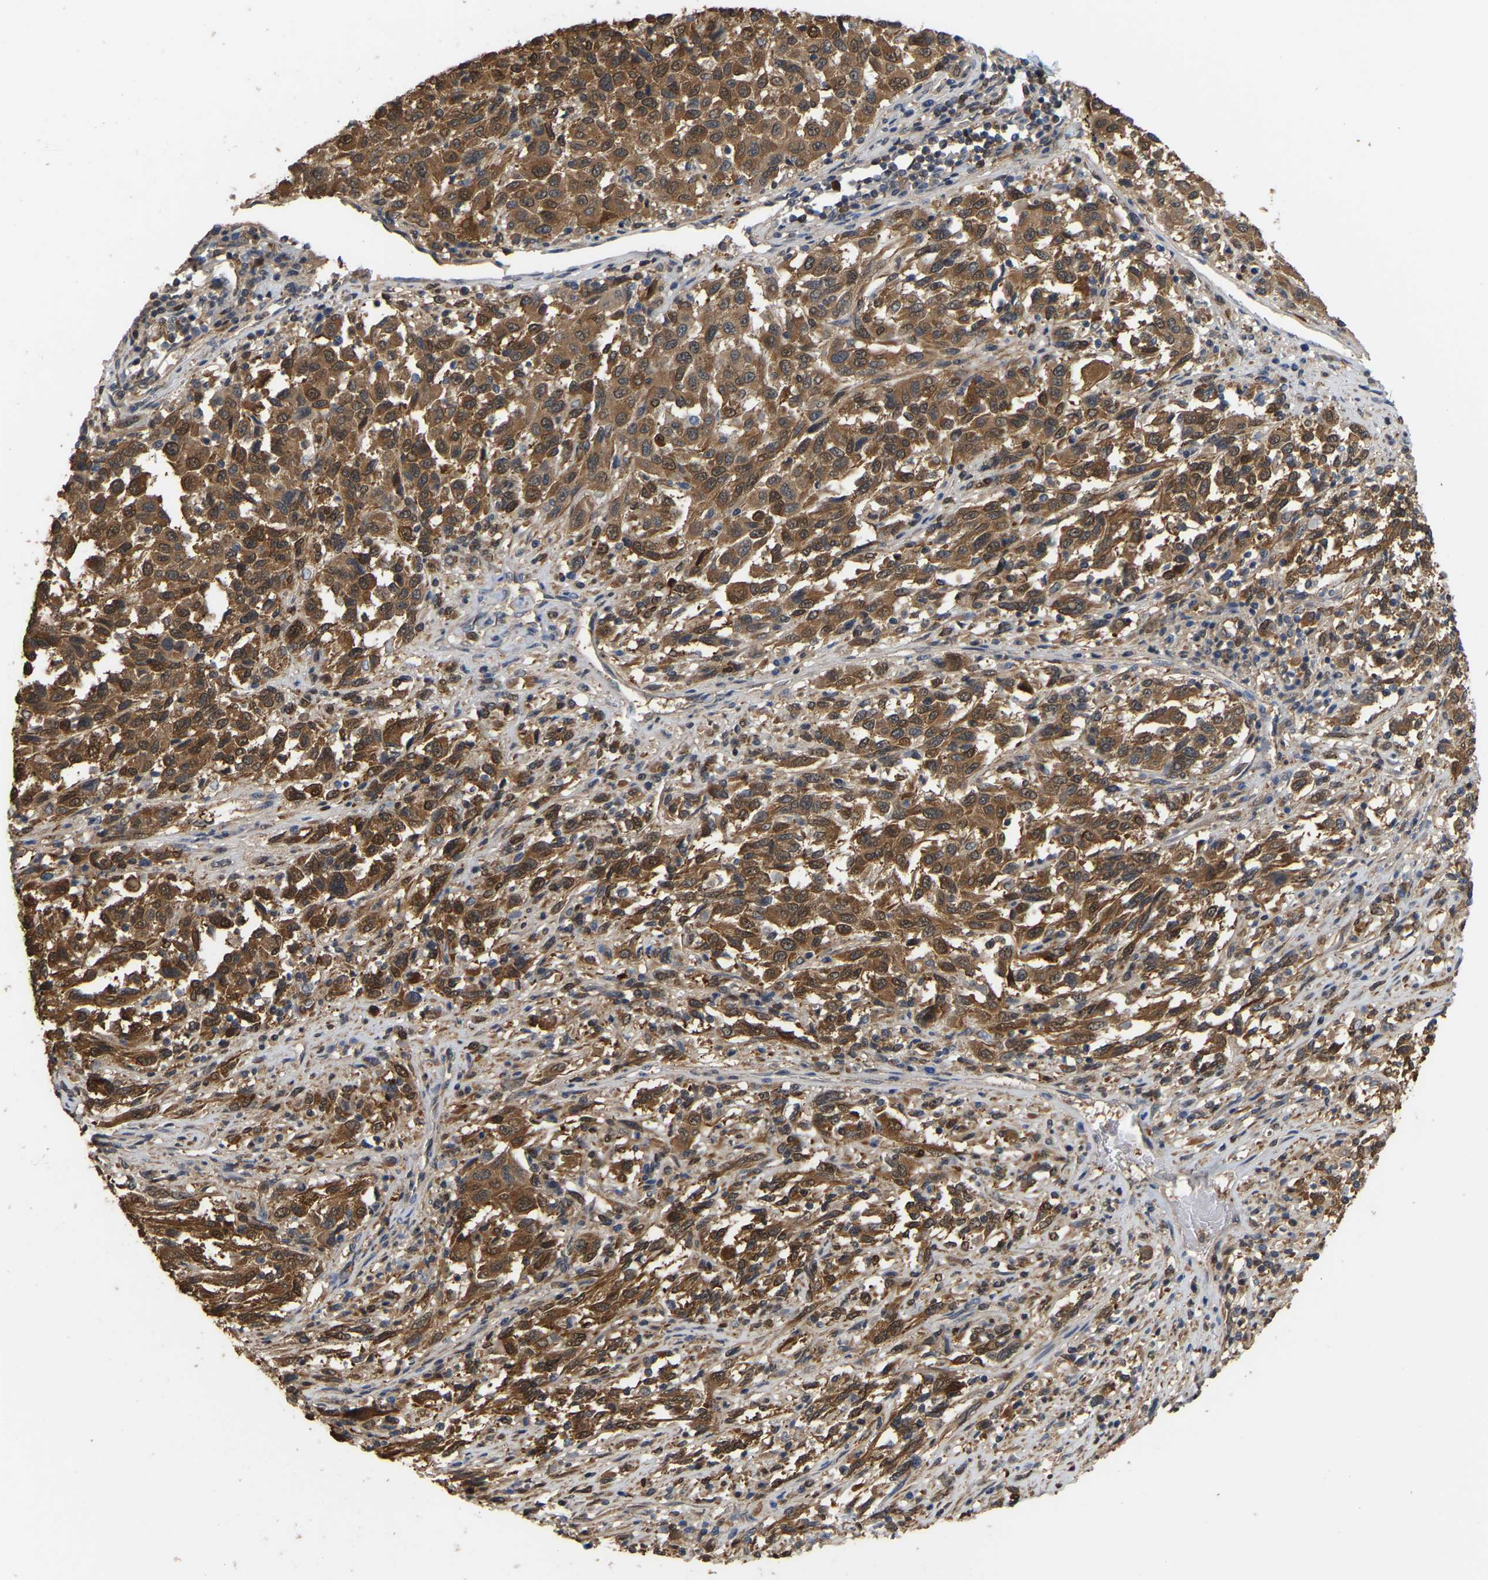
{"staining": {"intensity": "strong", "quantity": ">75%", "location": "cytoplasmic/membranous"}, "tissue": "melanoma", "cell_type": "Tumor cells", "image_type": "cancer", "snomed": [{"axis": "morphology", "description": "Malignant melanoma, Metastatic site"}, {"axis": "topography", "description": "Lymph node"}], "caption": "Immunohistochemistry (IHC) of human malignant melanoma (metastatic site) demonstrates high levels of strong cytoplasmic/membranous expression in about >75% of tumor cells.", "gene": "MTPN", "patient": {"sex": "male", "age": 61}}